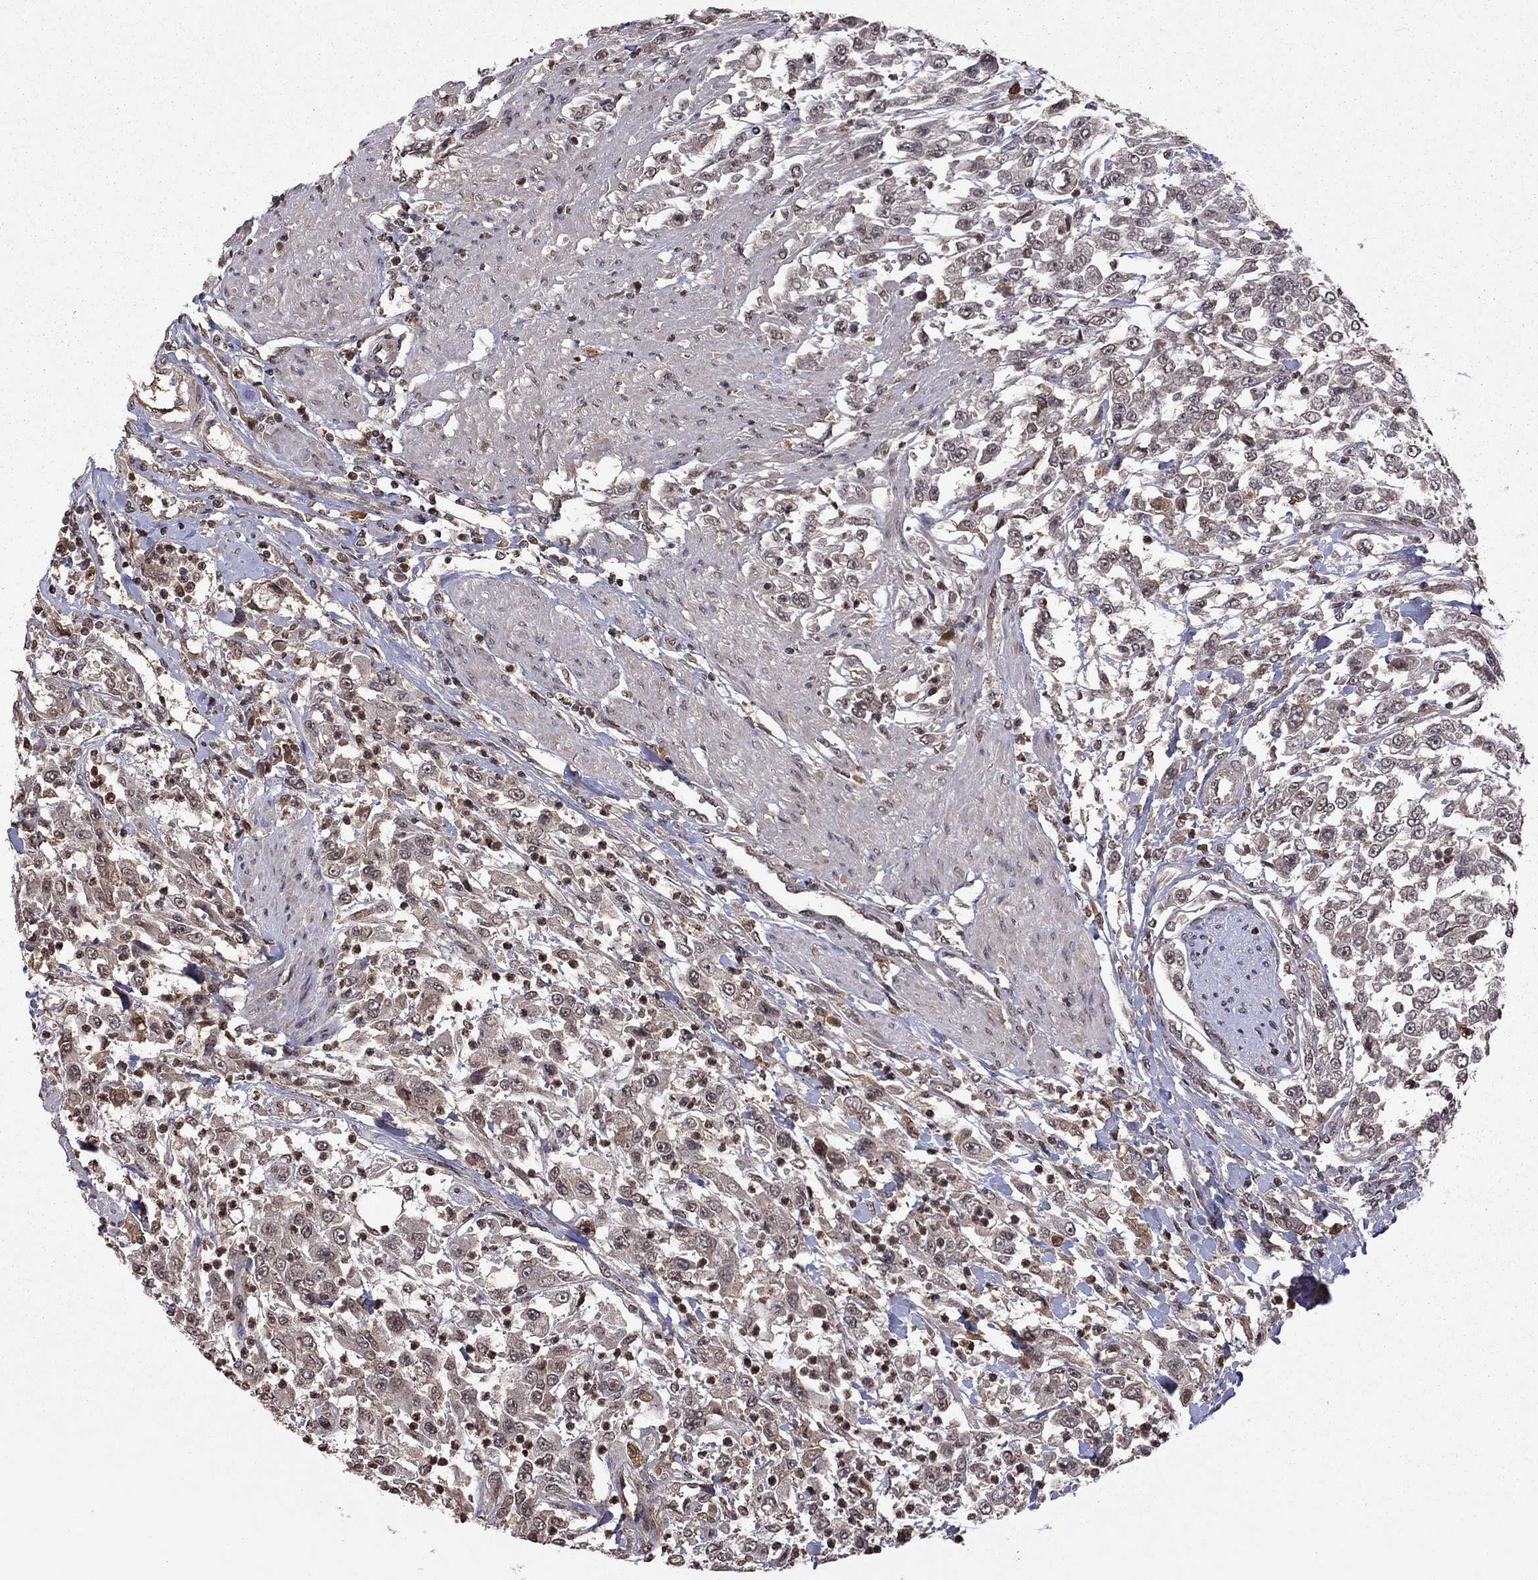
{"staining": {"intensity": "negative", "quantity": "none", "location": "none"}, "tissue": "urothelial cancer", "cell_type": "Tumor cells", "image_type": "cancer", "snomed": [{"axis": "morphology", "description": "Urothelial carcinoma, High grade"}, {"axis": "topography", "description": "Urinary bladder"}], "caption": "Urothelial cancer was stained to show a protein in brown. There is no significant positivity in tumor cells. The staining was performed using DAB to visualize the protein expression in brown, while the nuclei were stained in blue with hematoxylin (Magnification: 20x).", "gene": "NLGN1", "patient": {"sex": "male", "age": 46}}